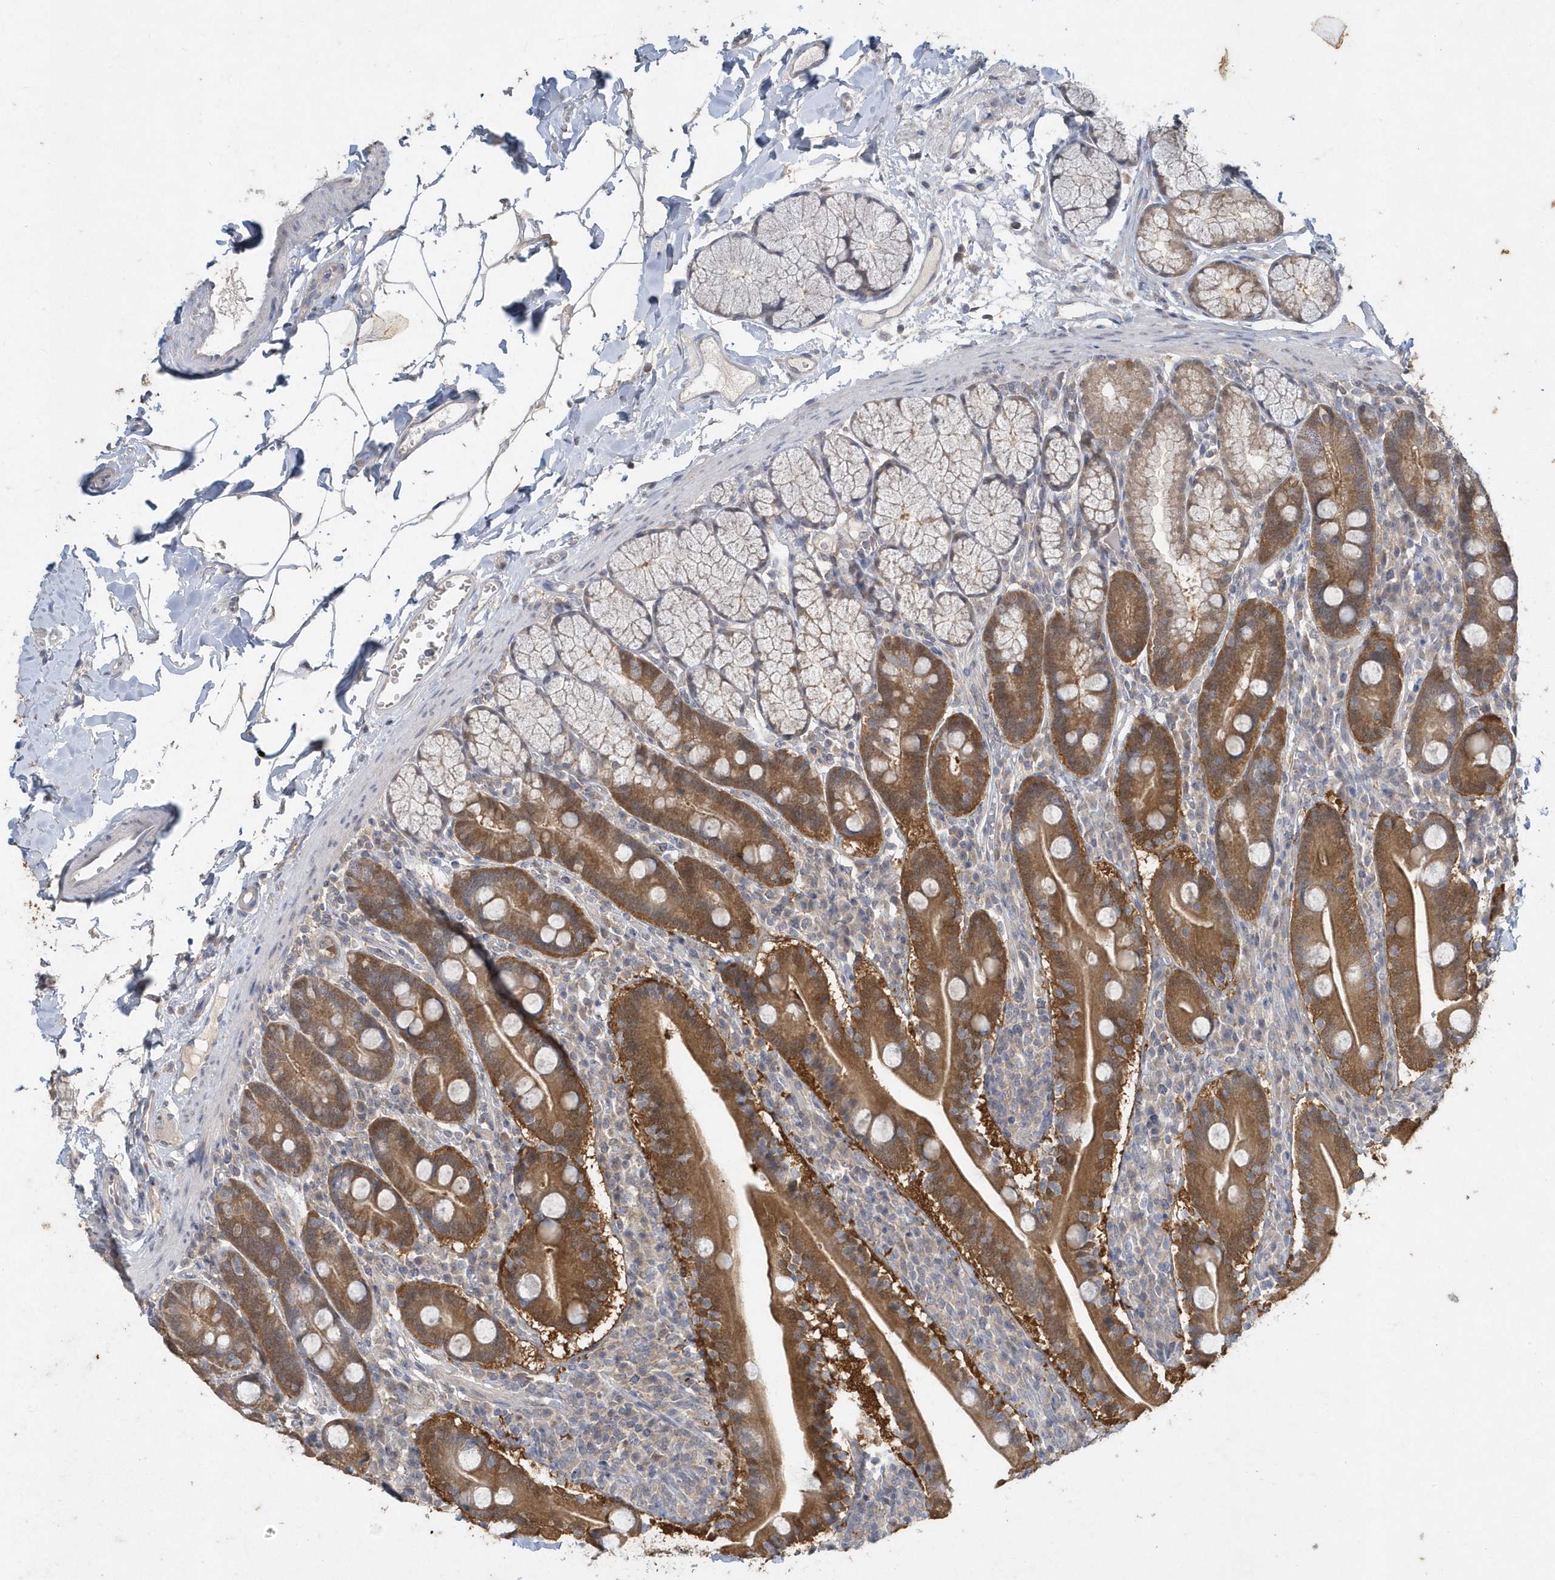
{"staining": {"intensity": "strong", "quantity": ">75%", "location": "cytoplasmic/membranous"}, "tissue": "duodenum", "cell_type": "Glandular cells", "image_type": "normal", "snomed": [{"axis": "morphology", "description": "Normal tissue, NOS"}, {"axis": "topography", "description": "Duodenum"}], "caption": "Immunohistochemistry (IHC) staining of normal duodenum, which shows high levels of strong cytoplasmic/membranous positivity in approximately >75% of glandular cells indicating strong cytoplasmic/membranous protein expression. The staining was performed using DAB (brown) for protein detection and nuclei were counterstained in hematoxylin (blue).", "gene": "AKR7A2", "patient": {"sex": "male", "age": 35}}